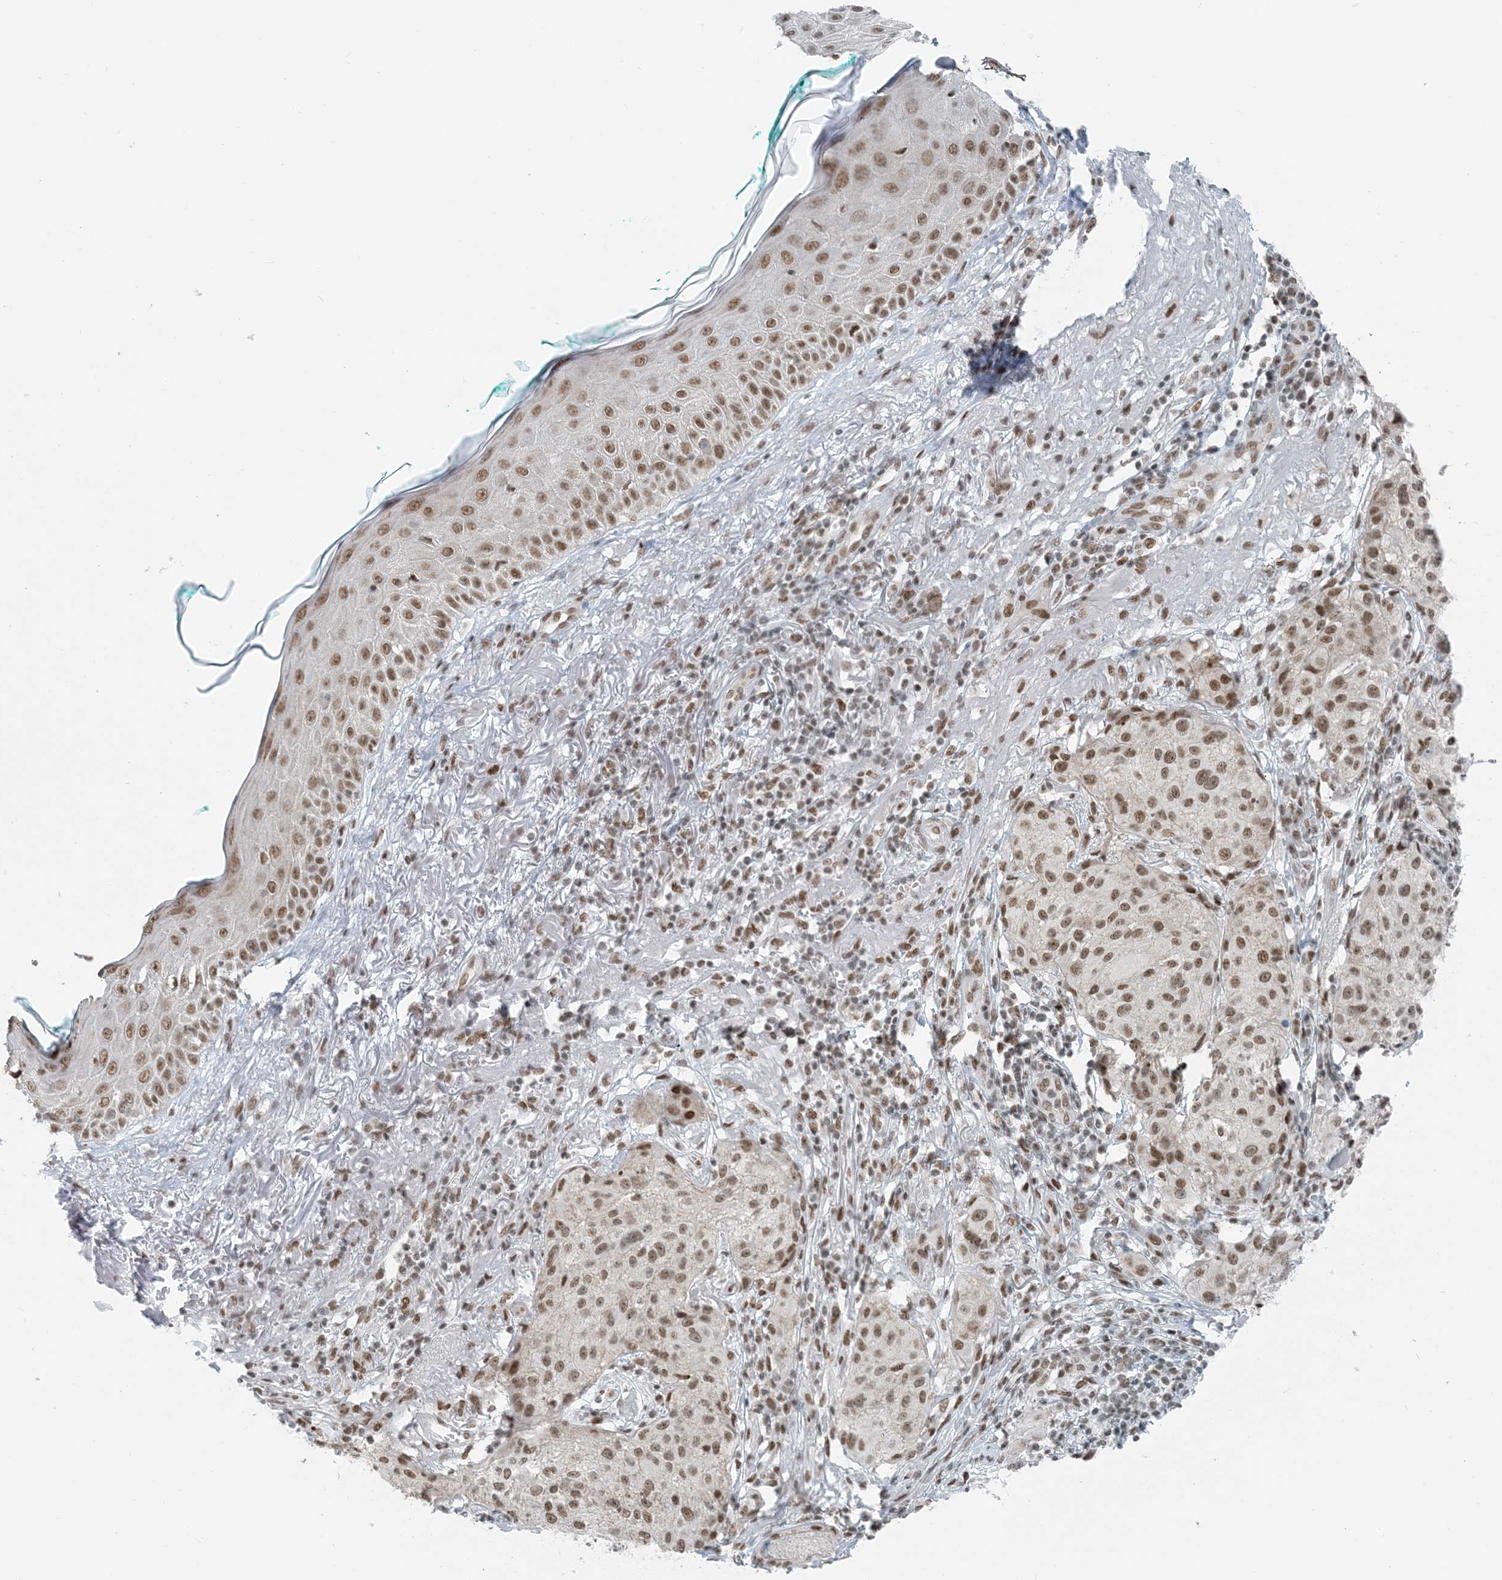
{"staining": {"intensity": "moderate", "quantity": ">75%", "location": "nuclear"}, "tissue": "melanoma", "cell_type": "Tumor cells", "image_type": "cancer", "snomed": [{"axis": "morphology", "description": "Necrosis, NOS"}, {"axis": "morphology", "description": "Malignant melanoma, NOS"}, {"axis": "topography", "description": "Skin"}], "caption": "Immunohistochemical staining of malignant melanoma displays moderate nuclear protein expression in about >75% of tumor cells.", "gene": "ZNF500", "patient": {"sex": "female", "age": 87}}